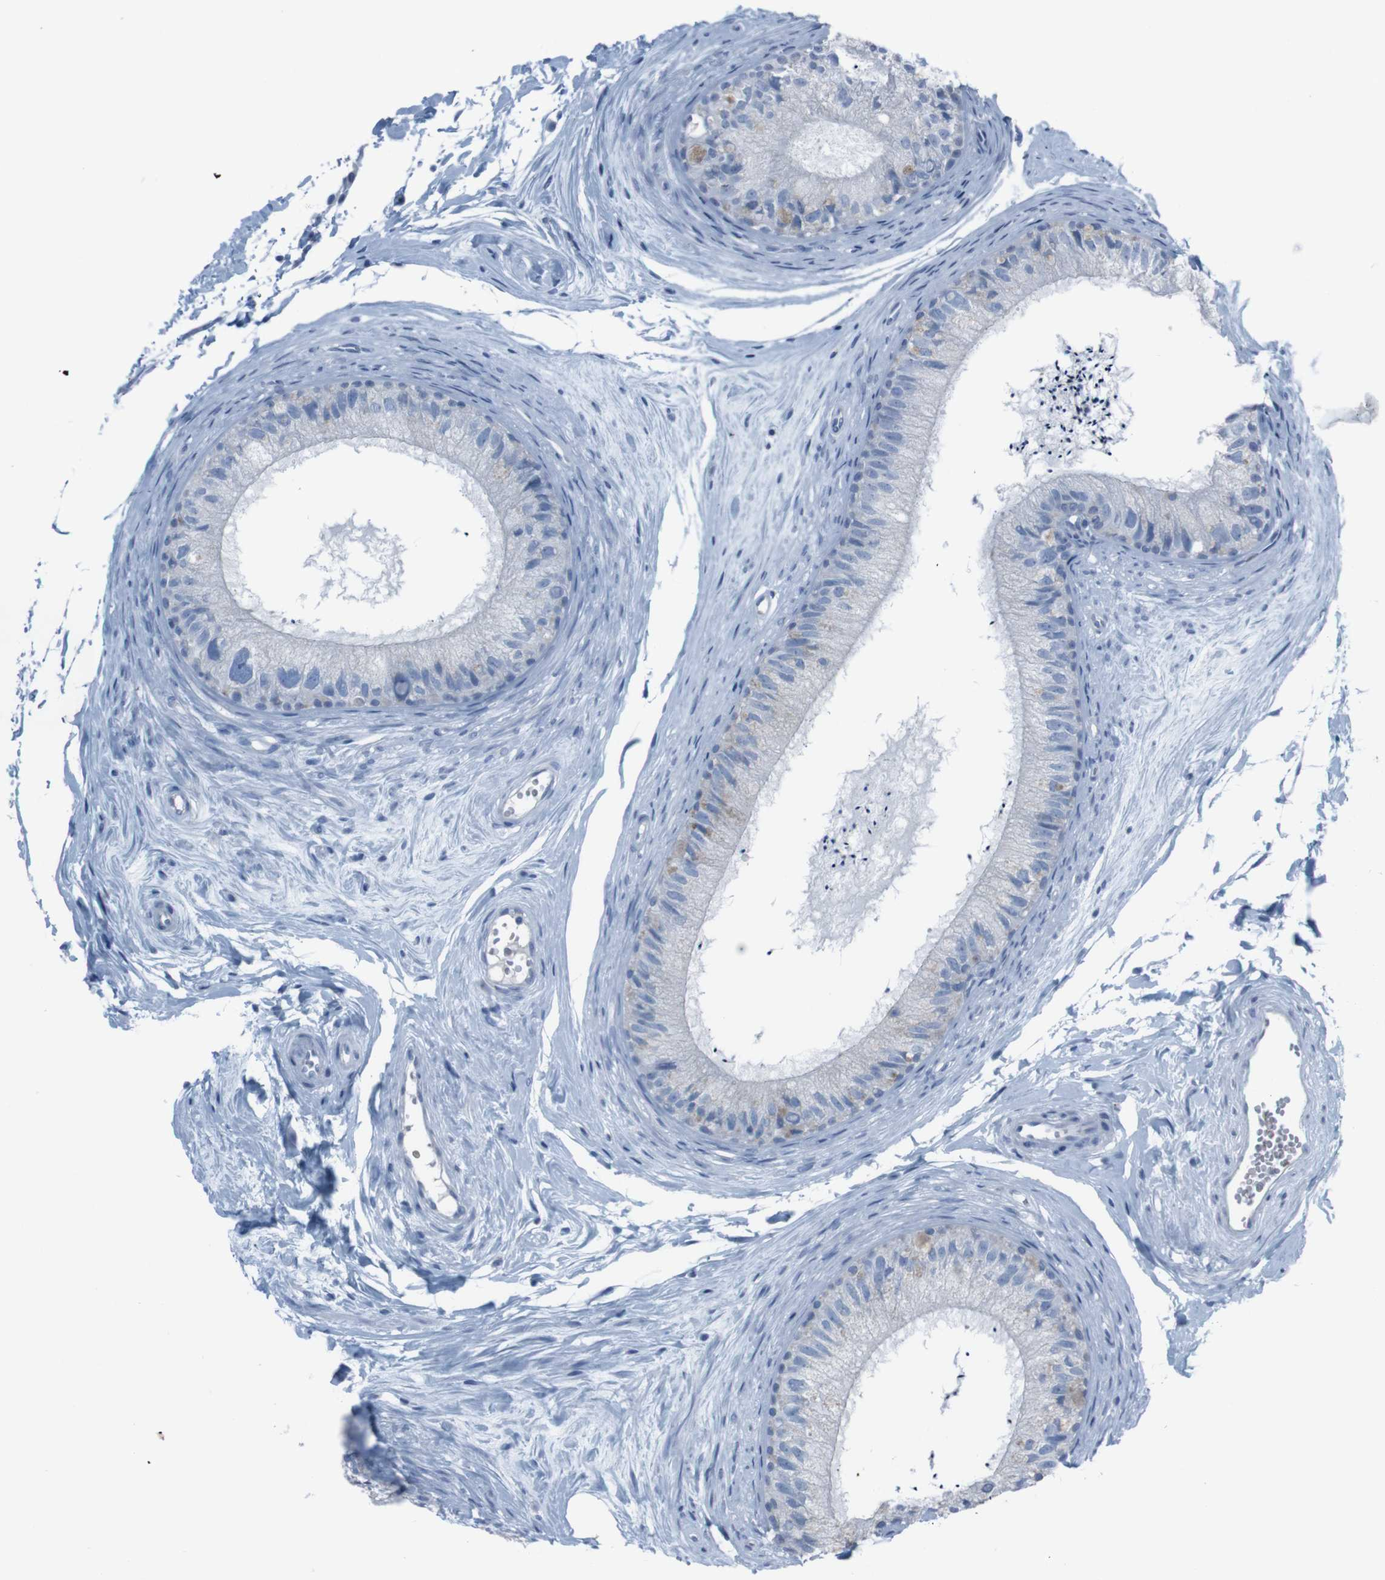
{"staining": {"intensity": "weak", "quantity": "<25%", "location": "cytoplasmic/membranous"}, "tissue": "epididymis", "cell_type": "Glandular cells", "image_type": "normal", "snomed": [{"axis": "morphology", "description": "Normal tissue, NOS"}, {"axis": "topography", "description": "Epididymis"}], "caption": "Normal epididymis was stained to show a protein in brown. There is no significant positivity in glandular cells.", "gene": "ST6GAL1", "patient": {"sex": "male", "age": 56}}